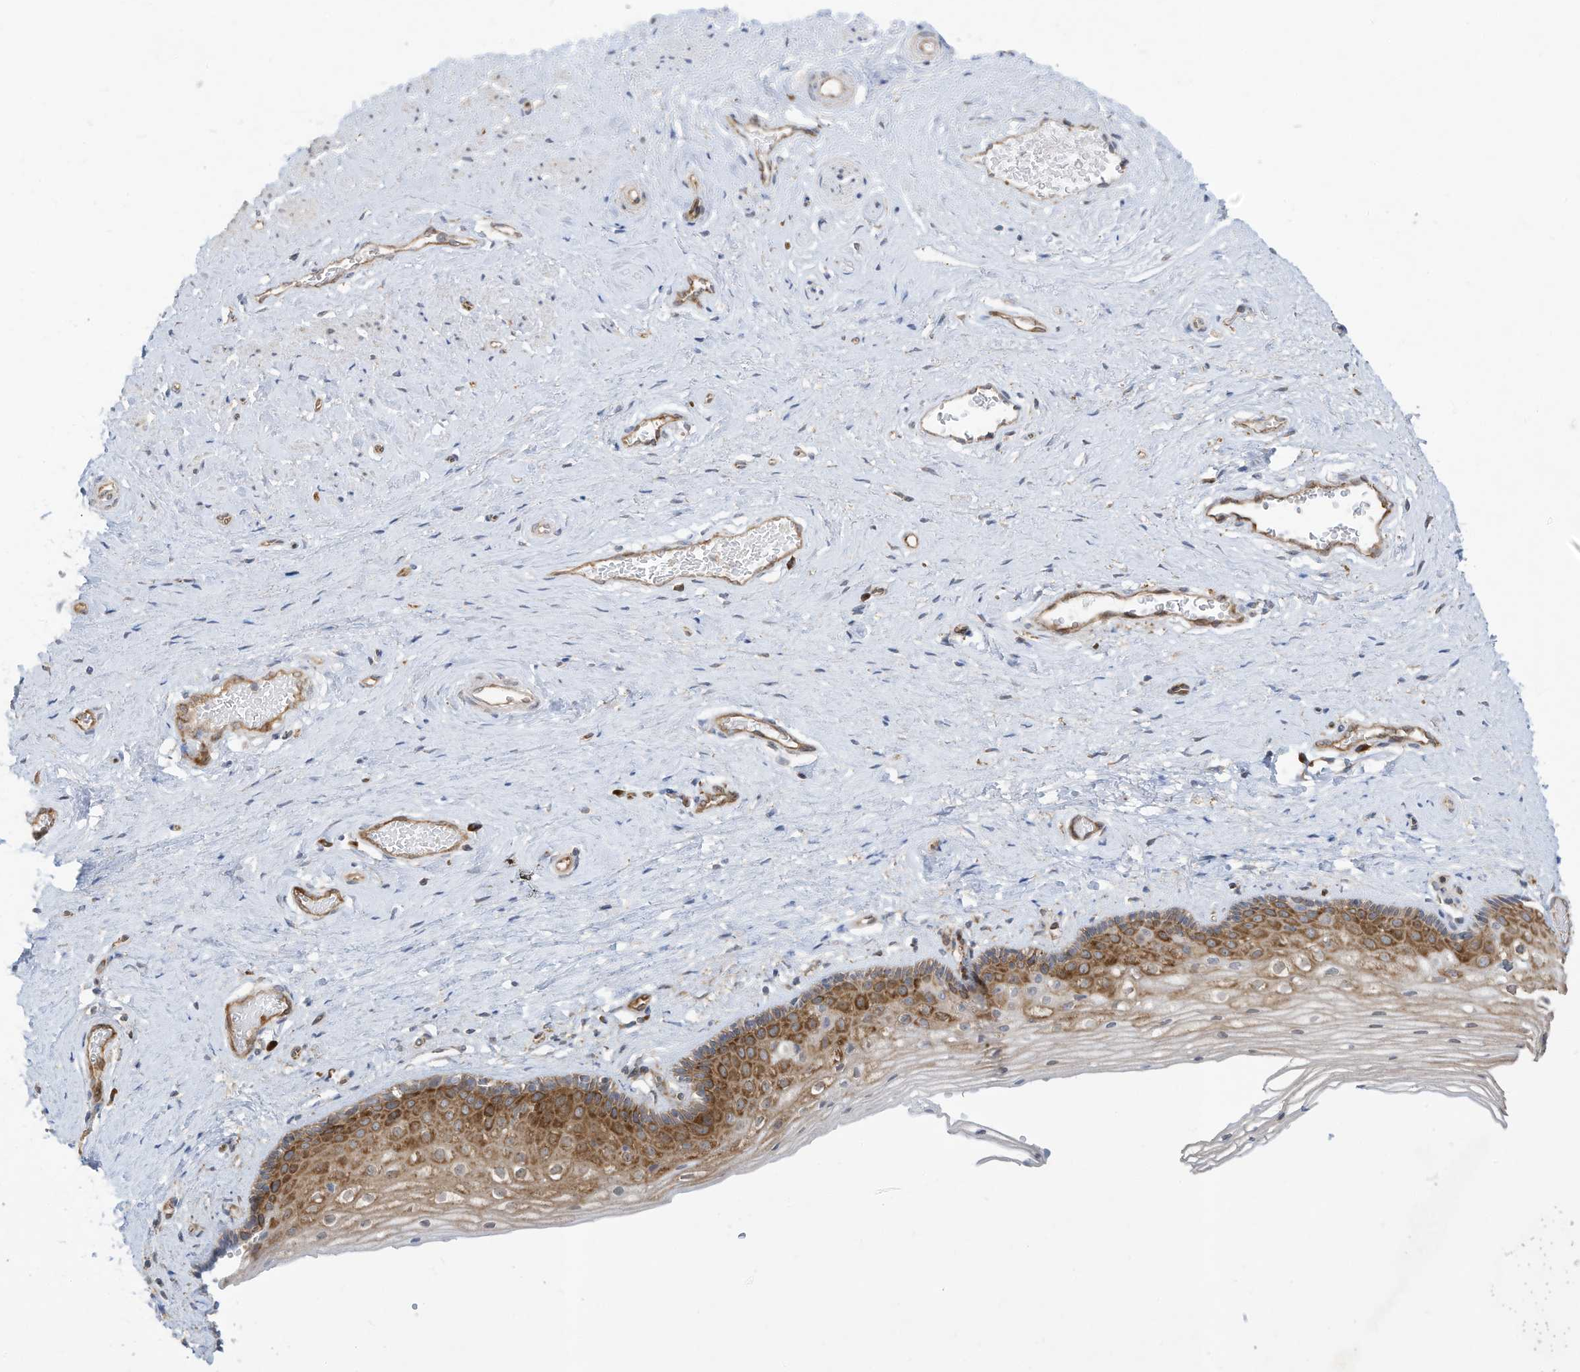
{"staining": {"intensity": "moderate", "quantity": "25%-75%", "location": "cytoplasmic/membranous"}, "tissue": "vagina", "cell_type": "Squamous epithelial cells", "image_type": "normal", "snomed": [{"axis": "morphology", "description": "Normal tissue, NOS"}, {"axis": "topography", "description": "Vagina"}], "caption": "Brown immunohistochemical staining in unremarkable human vagina displays moderate cytoplasmic/membranous expression in approximately 25%-75% of squamous epithelial cells. (Brightfield microscopy of DAB IHC at high magnification).", "gene": "USE1", "patient": {"sex": "female", "age": 46}}